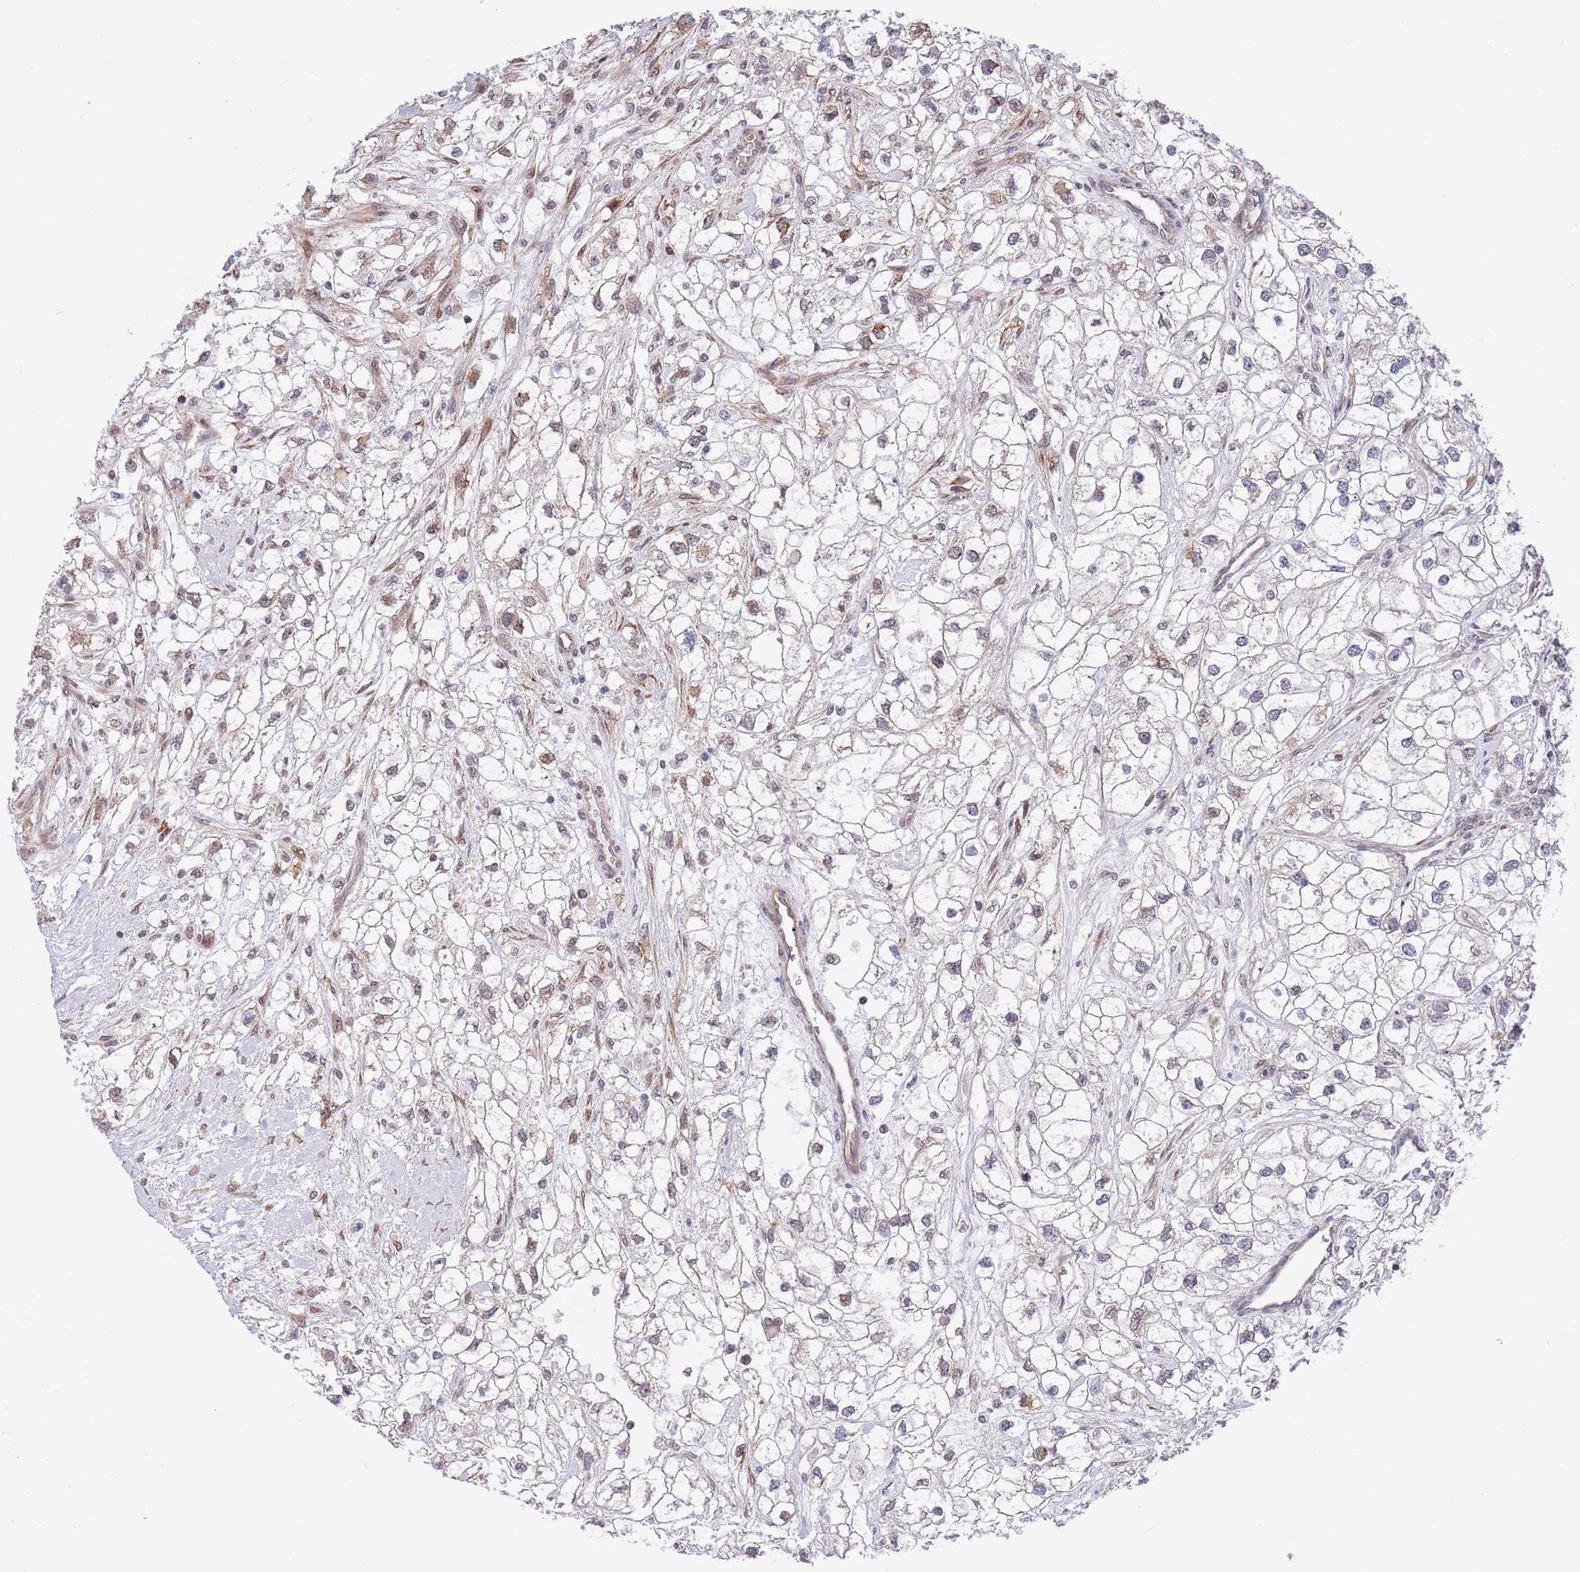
{"staining": {"intensity": "negative", "quantity": "none", "location": "none"}, "tissue": "renal cancer", "cell_type": "Tumor cells", "image_type": "cancer", "snomed": [{"axis": "morphology", "description": "Adenocarcinoma, NOS"}, {"axis": "topography", "description": "Kidney"}], "caption": "Tumor cells show no significant protein staining in adenocarcinoma (renal).", "gene": "TBX10", "patient": {"sex": "male", "age": 59}}